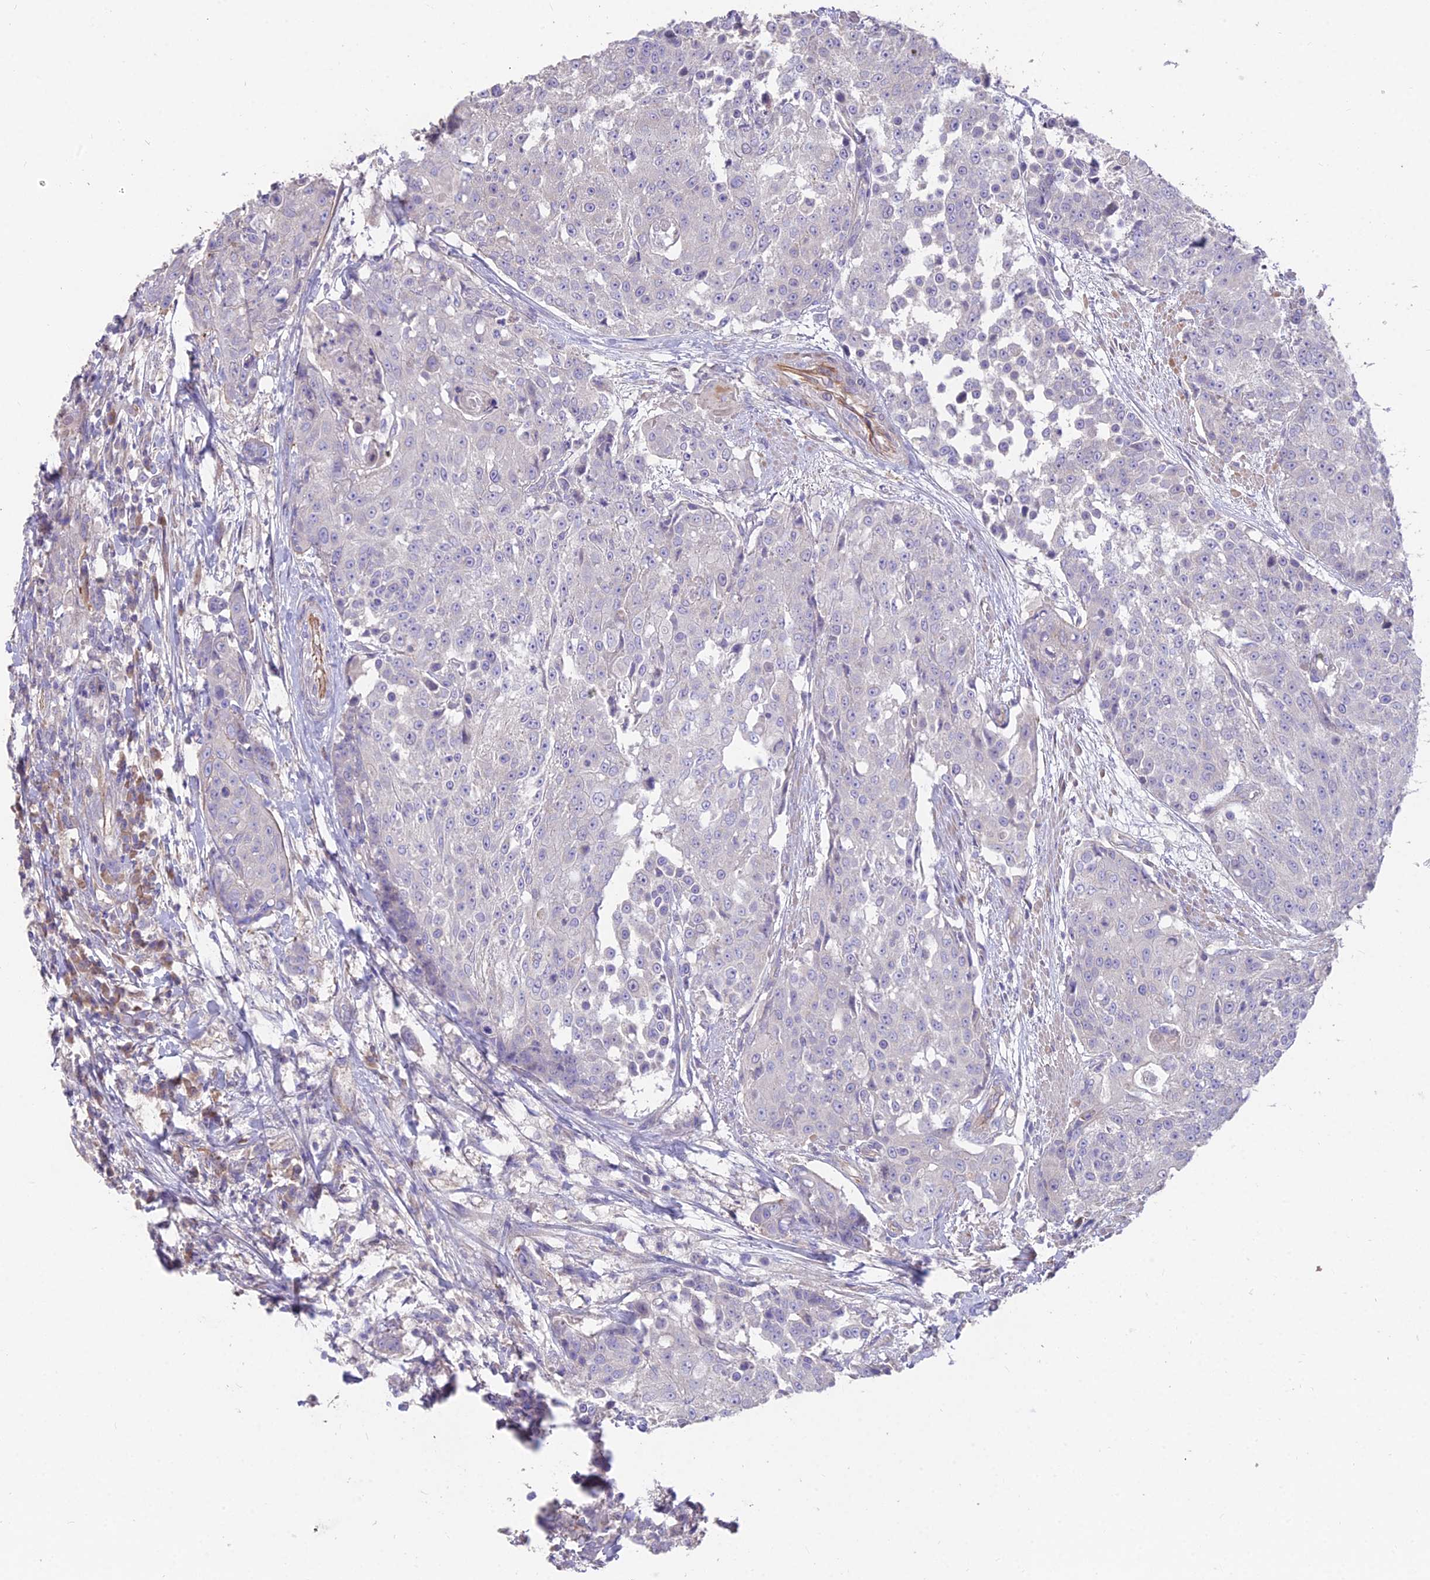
{"staining": {"intensity": "negative", "quantity": "none", "location": "none"}, "tissue": "urothelial cancer", "cell_type": "Tumor cells", "image_type": "cancer", "snomed": [{"axis": "morphology", "description": "Urothelial carcinoma, High grade"}, {"axis": "topography", "description": "Urinary bladder"}], "caption": "Immunohistochemistry (IHC) micrograph of neoplastic tissue: urothelial carcinoma (high-grade) stained with DAB displays no significant protein staining in tumor cells.", "gene": "FAM168B", "patient": {"sex": "female", "age": 63}}